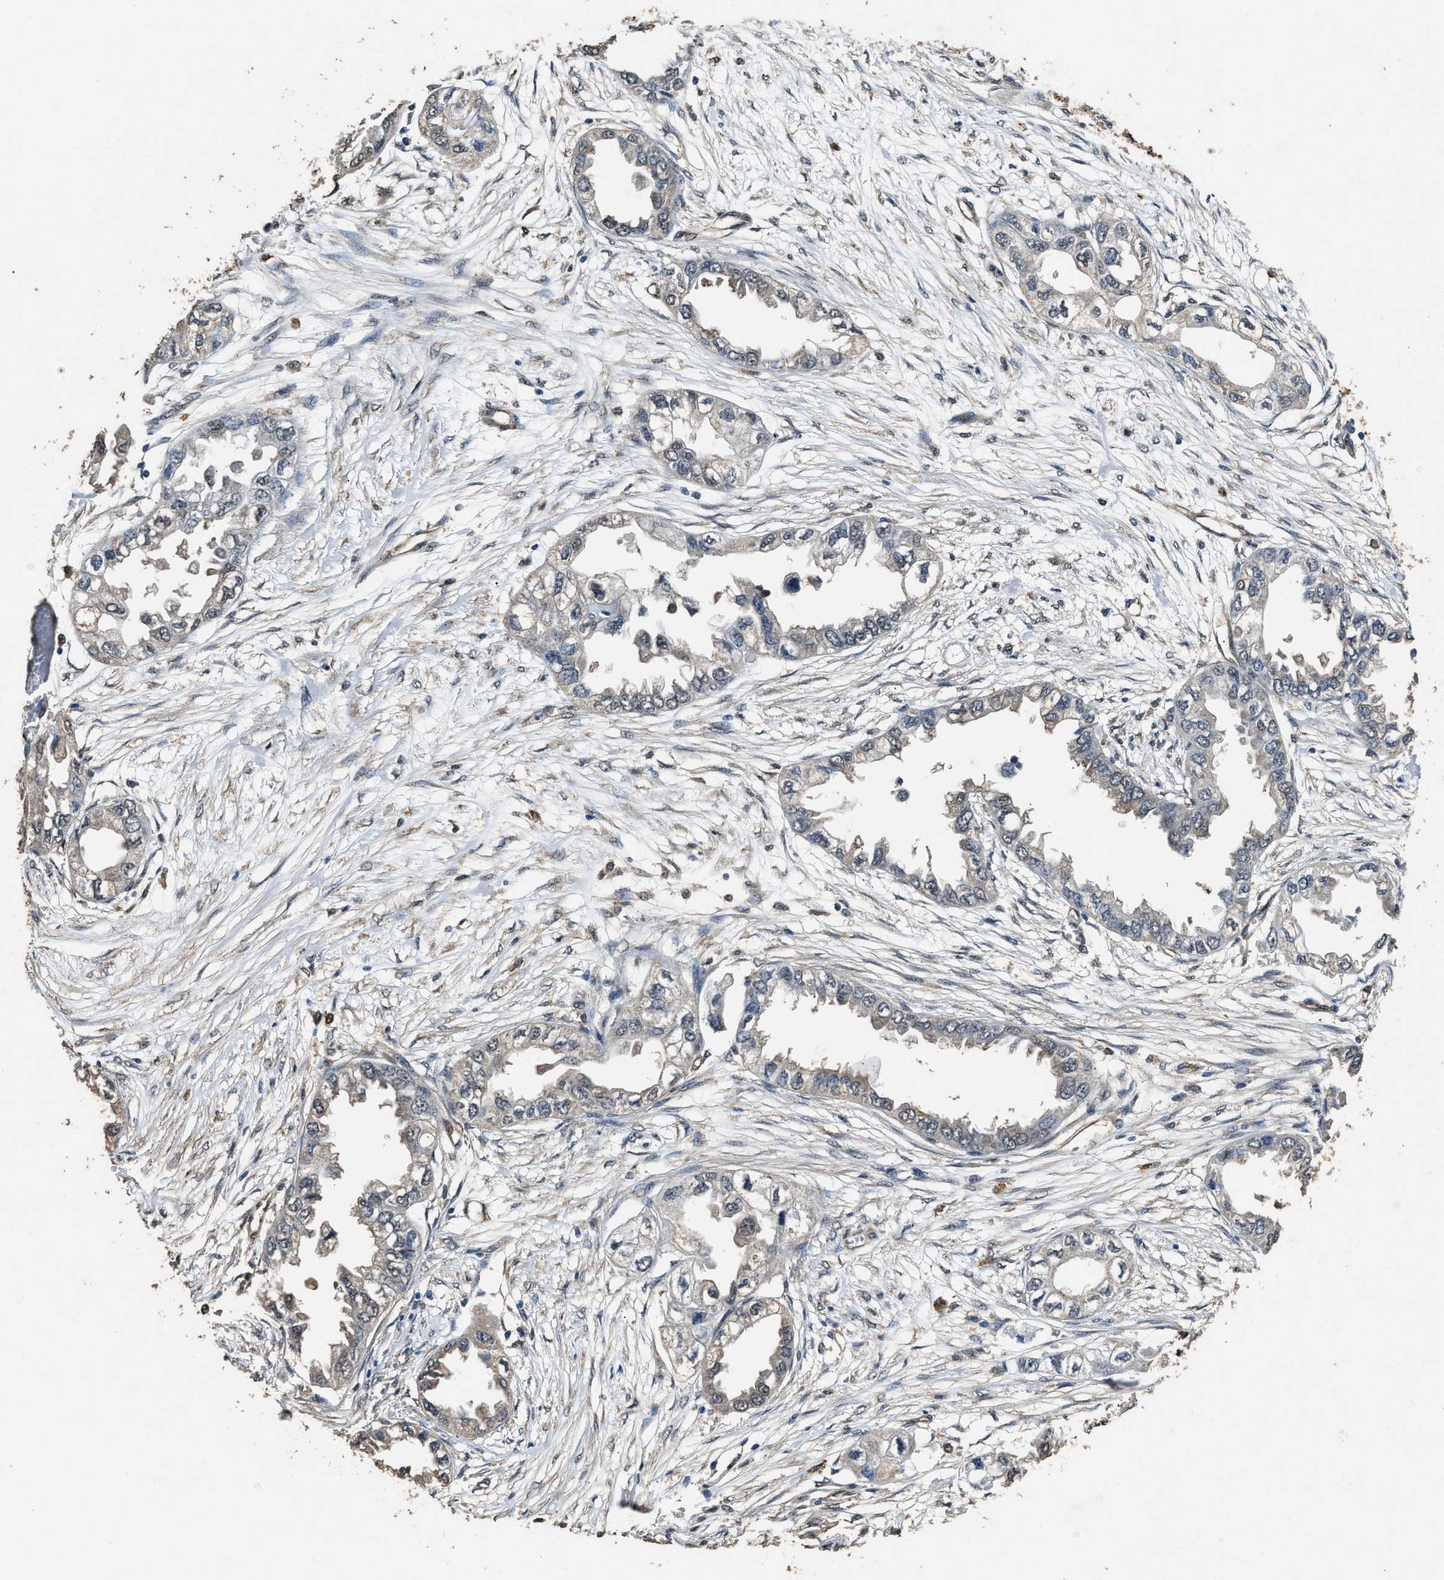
{"staining": {"intensity": "negative", "quantity": "none", "location": "none"}, "tissue": "endometrial cancer", "cell_type": "Tumor cells", "image_type": "cancer", "snomed": [{"axis": "morphology", "description": "Adenocarcinoma, NOS"}, {"axis": "topography", "description": "Endometrium"}], "caption": "The histopathology image displays no significant staining in tumor cells of endometrial cancer (adenocarcinoma). Brightfield microscopy of IHC stained with DAB (3,3'-diaminobenzidine) (brown) and hematoxylin (blue), captured at high magnification.", "gene": "YWHAE", "patient": {"sex": "female", "age": 67}}